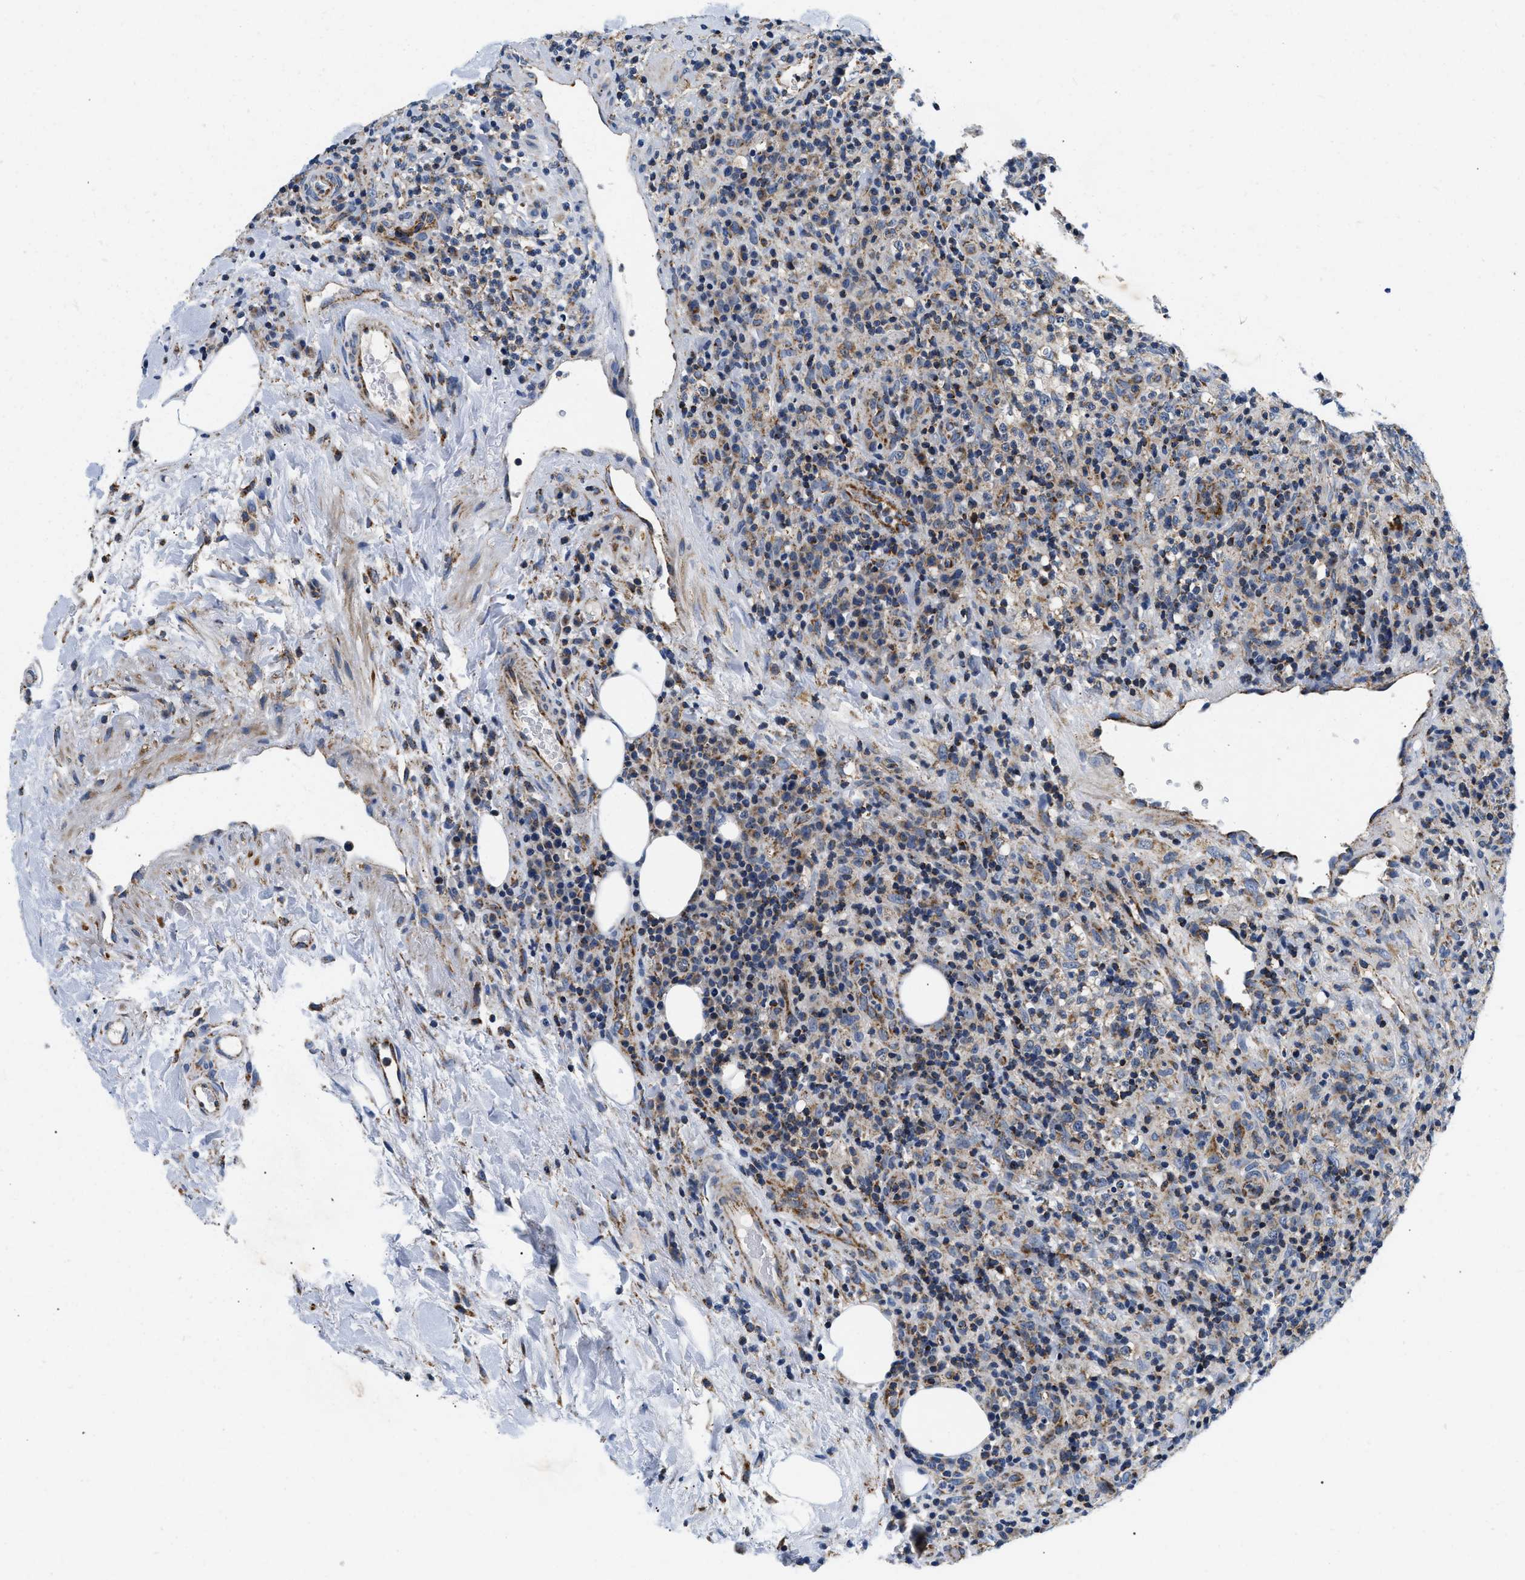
{"staining": {"intensity": "weak", "quantity": "25%-75%", "location": "cytoplasmic/membranous"}, "tissue": "lymphoma", "cell_type": "Tumor cells", "image_type": "cancer", "snomed": [{"axis": "morphology", "description": "Malignant lymphoma, non-Hodgkin's type, High grade"}, {"axis": "topography", "description": "Lymph node"}], "caption": "There is low levels of weak cytoplasmic/membranous expression in tumor cells of high-grade malignant lymphoma, non-Hodgkin's type, as demonstrated by immunohistochemical staining (brown color).", "gene": "PDP1", "patient": {"sex": "female", "age": 76}}